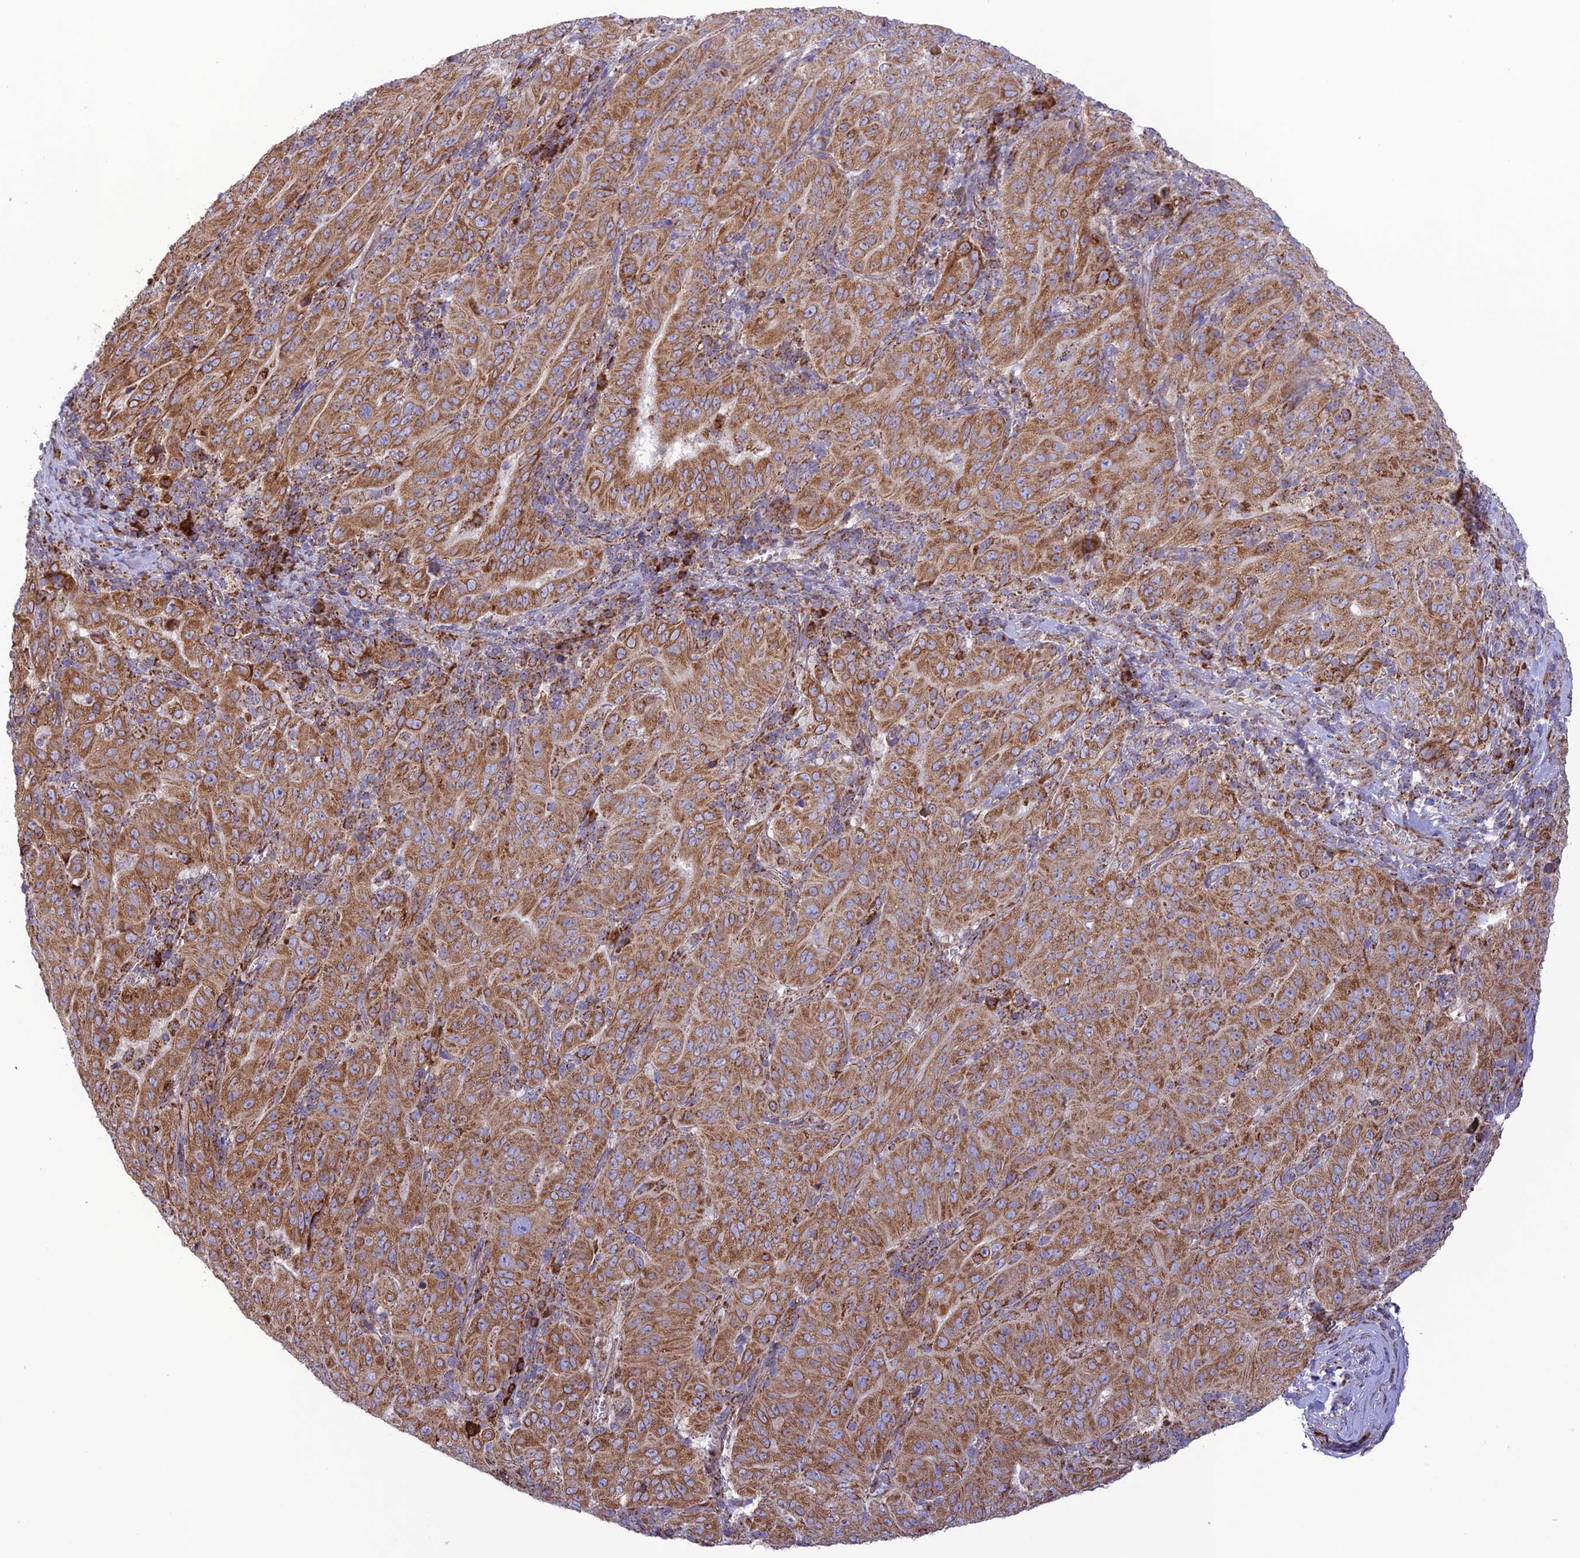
{"staining": {"intensity": "moderate", "quantity": ">75%", "location": "cytoplasmic/membranous"}, "tissue": "pancreatic cancer", "cell_type": "Tumor cells", "image_type": "cancer", "snomed": [{"axis": "morphology", "description": "Adenocarcinoma, NOS"}, {"axis": "topography", "description": "Pancreas"}], "caption": "Pancreatic cancer was stained to show a protein in brown. There is medium levels of moderate cytoplasmic/membranous staining in about >75% of tumor cells.", "gene": "UAP1L1", "patient": {"sex": "male", "age": 63}}